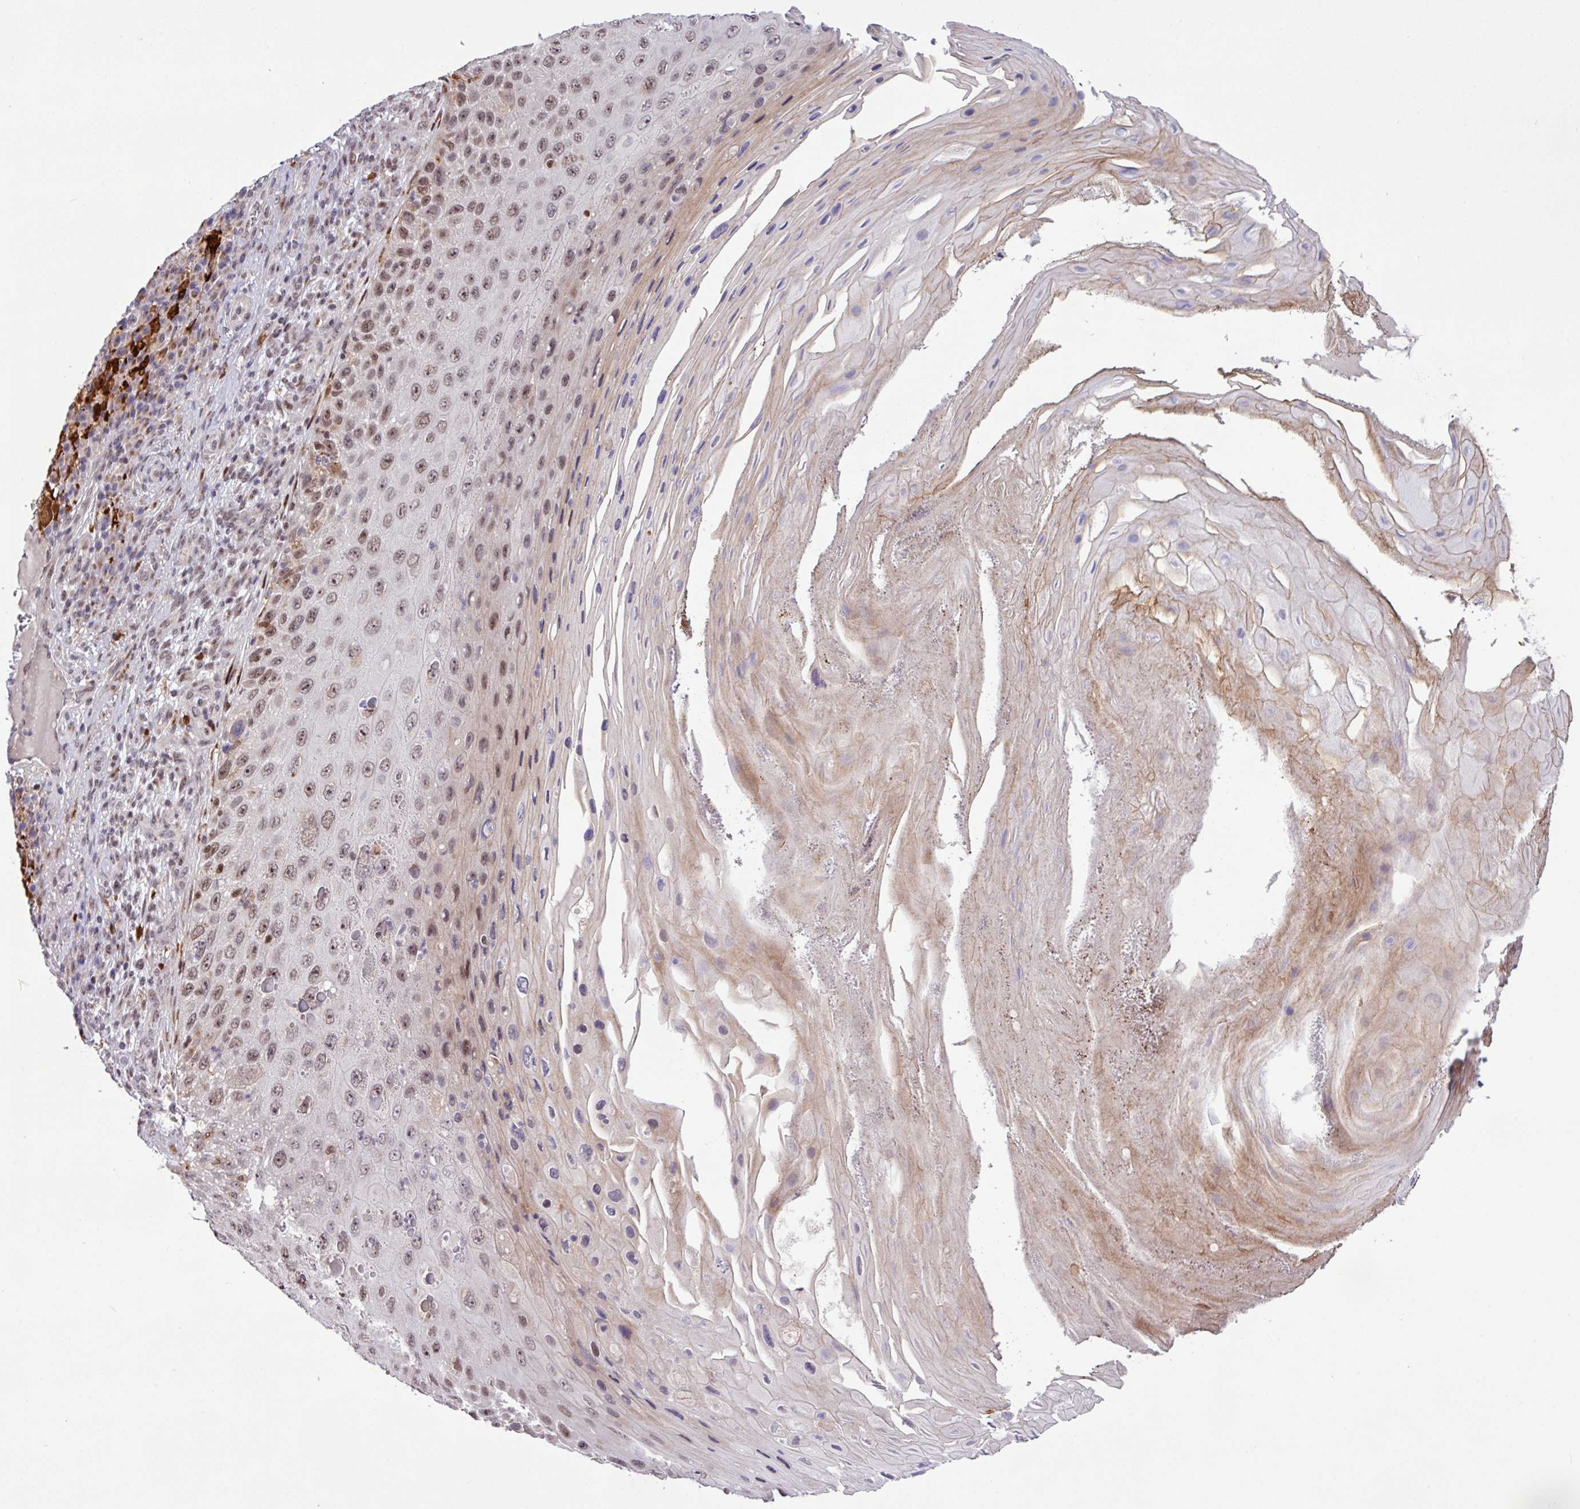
{"staining": {"intensity": "moderate", "quantity": ">75%", "location": "nuclear"}, "tissue": "skin cancer", "cell_type": "Tumor cells", "image_type": "cancer", "snomed": [{"axis": "morphology", "description": "Squamous cell carcinoma, NOS"}, {"axis": "topography", "description": "Skin"}], "caption": "A micrograph of human skin cancer (squamous cell carcinoma) stained for a protein demonstrates moderate nuclear brown staining in tumor cells.", "gene": "BRD3", "patient": {"sex": "female", "age": 88}}